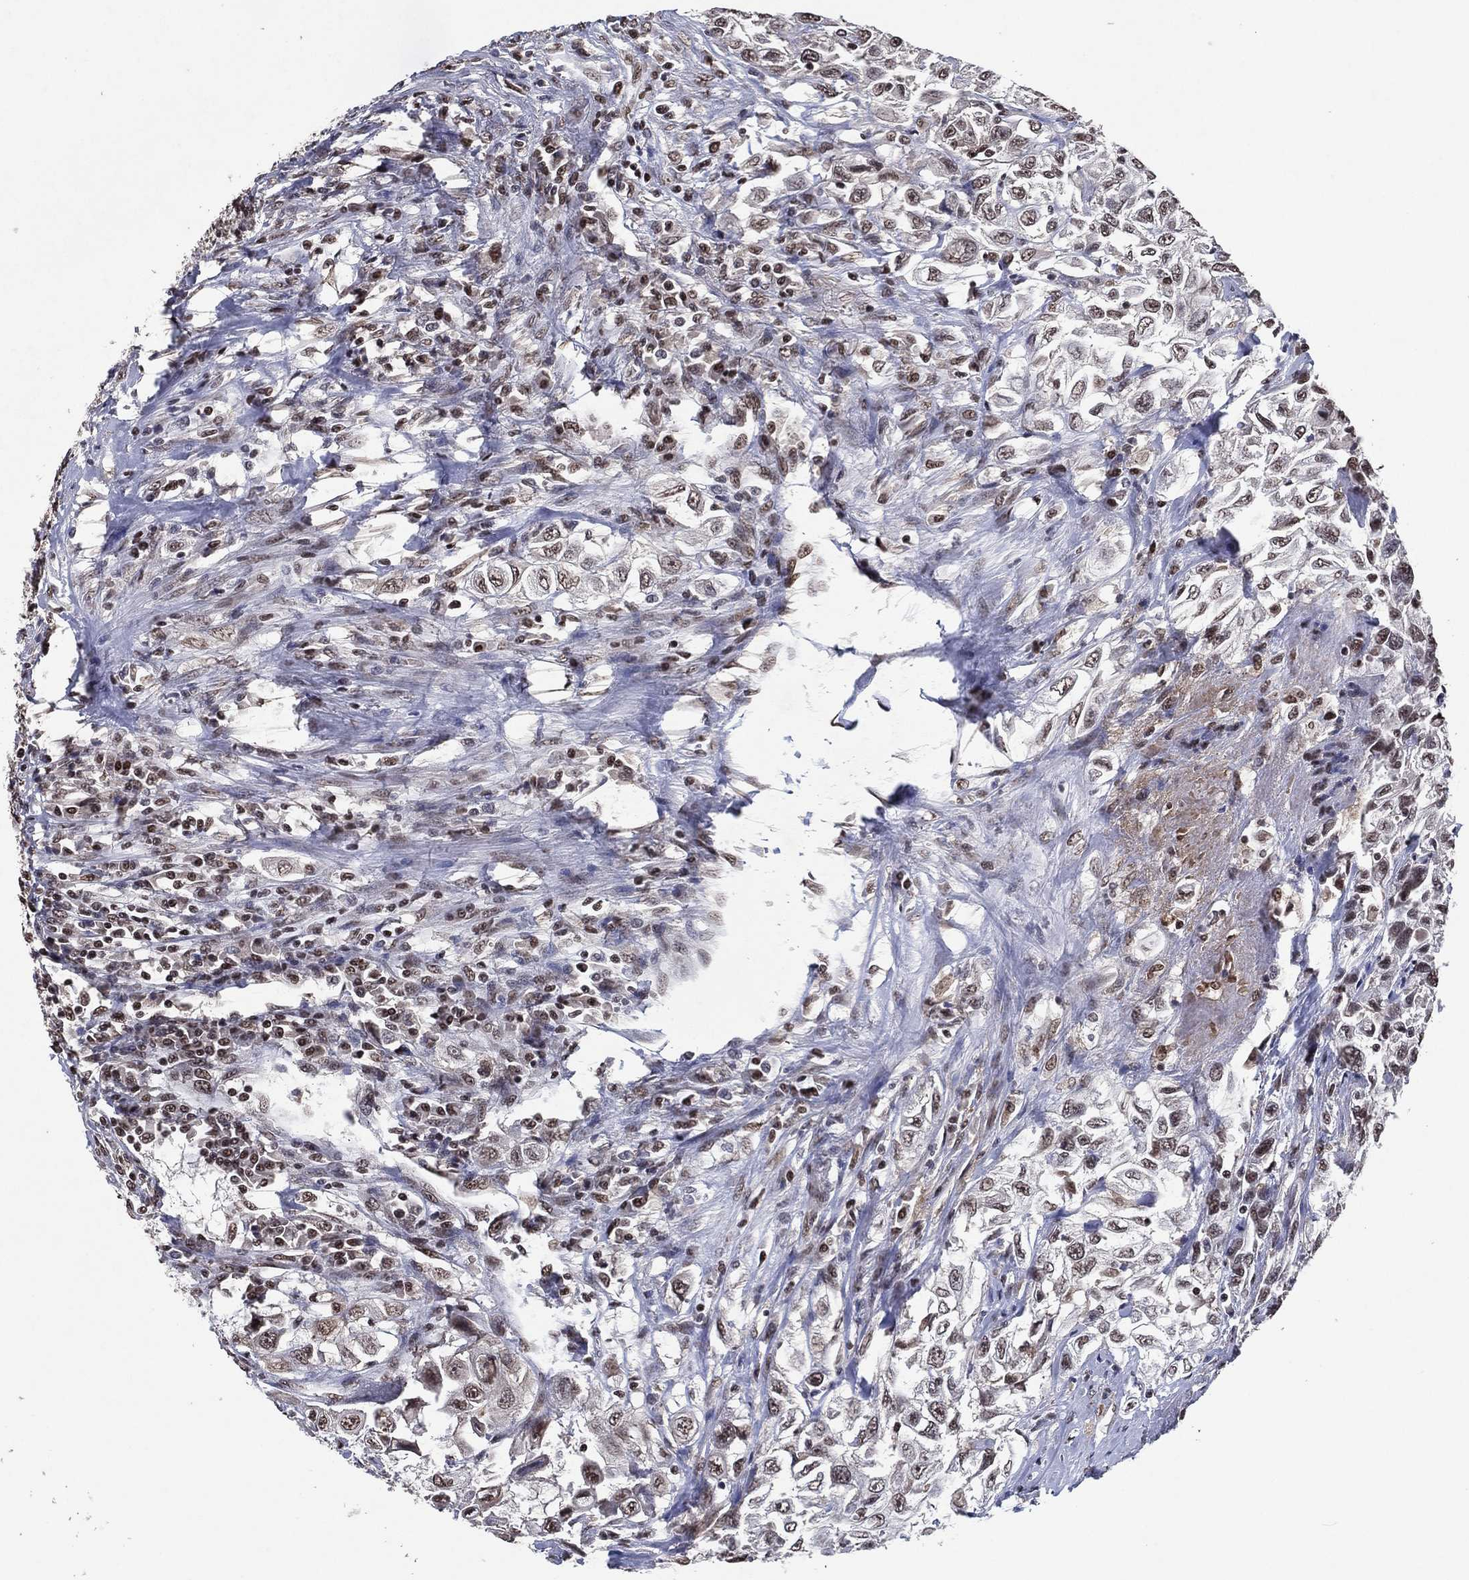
{"staining": {"intensity": "moderate", "quantity": ">75%", "location": "nuclear"}, "tissue": "urothelial cancer", "cell_type": "Tumor cells", "image_type": "cancer", "snomed": [{"axis": "morphology", "description": "Urothelial carcinoma, High grade"}, {"axis": "topography", "description": "Urinary bladder"}], "caption": "Tumor cells demonstrate medium levels of moderate nuclear staining in about >75% of cells in high-grade urothelial carcinoma.", "gene": "ZBTB42", "patient": {"sex": "female", "age": 56}}